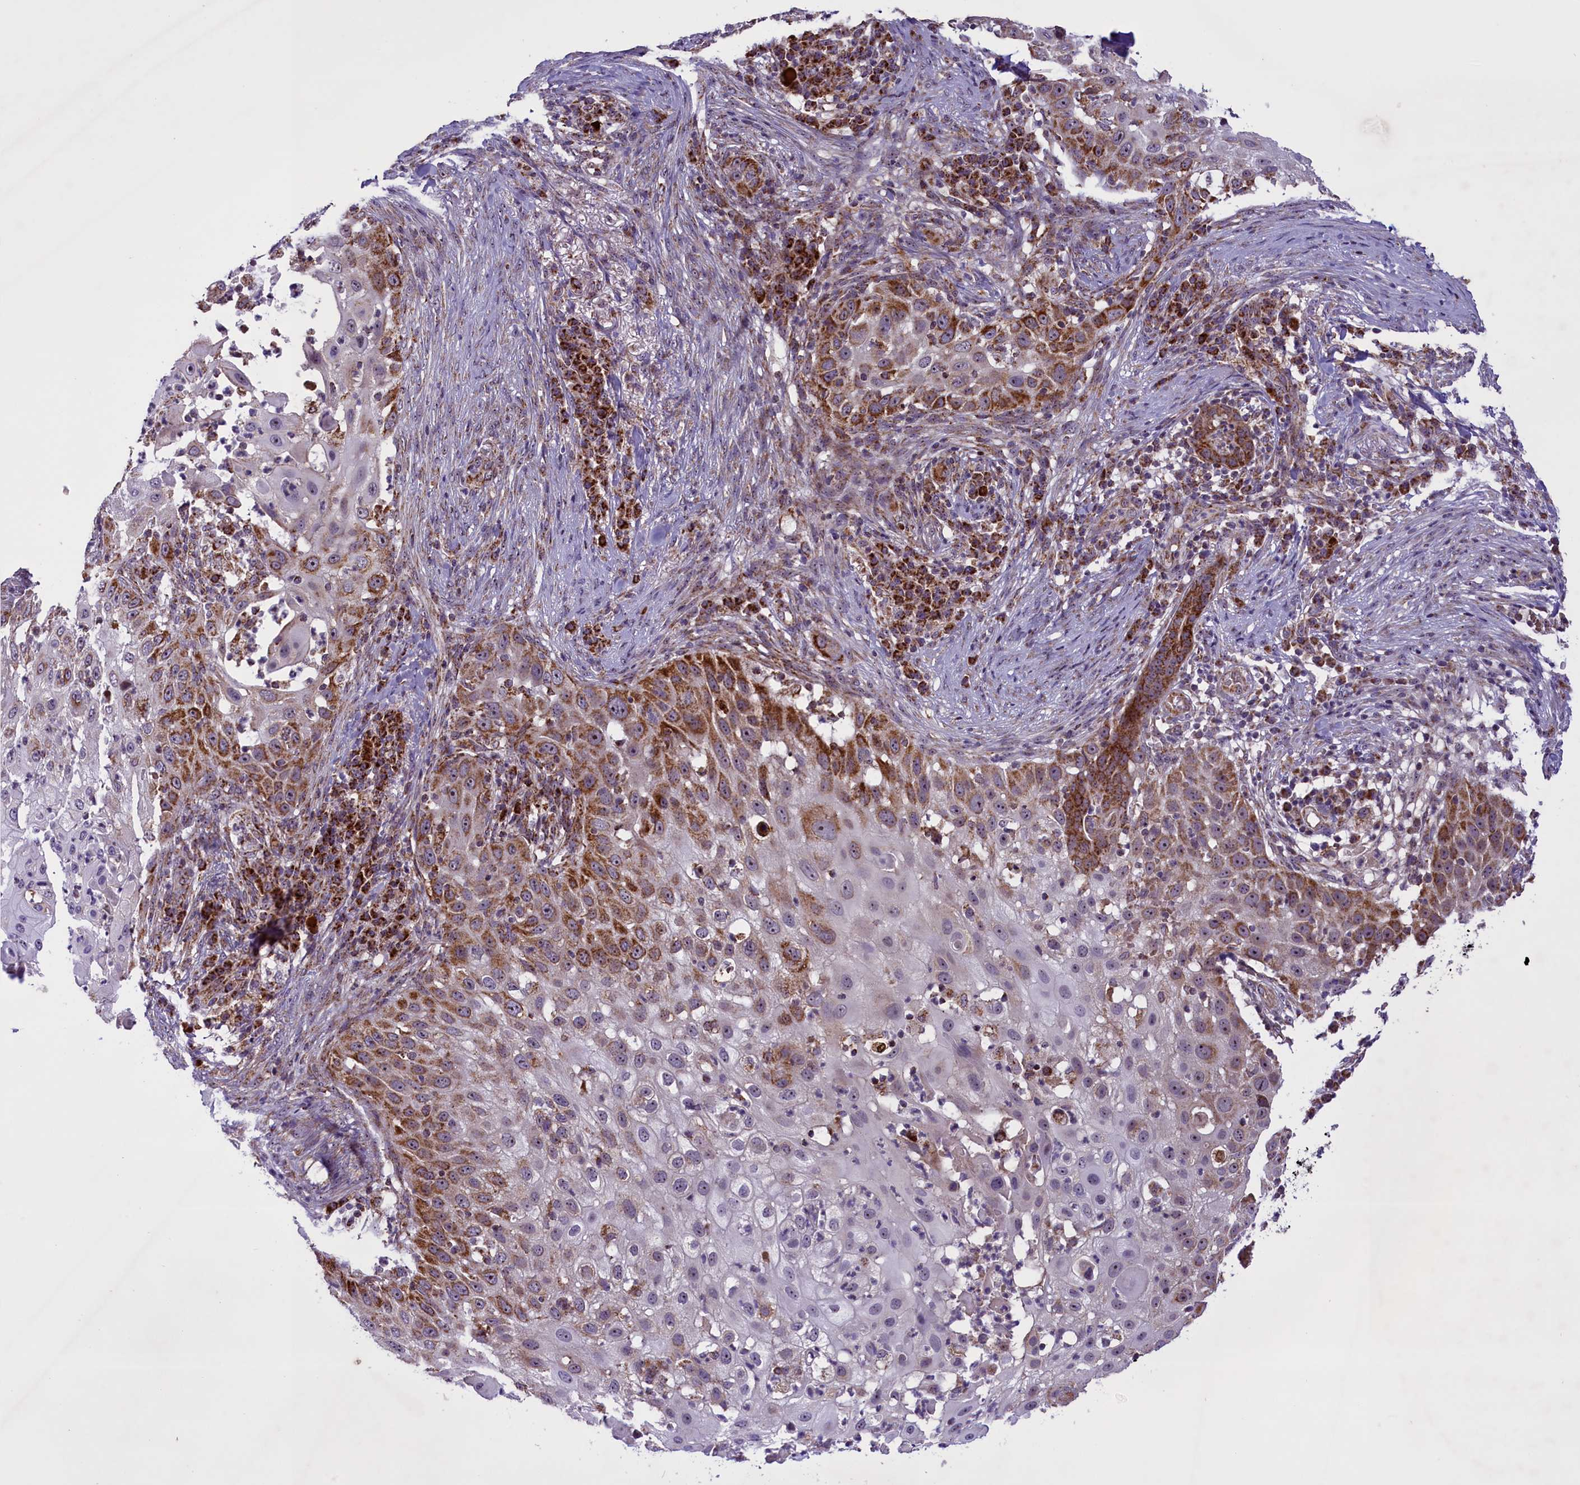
{"staining": {"intensity": "moderate", "quantity": "<25%", "location": "cytoplasmic/membranous"}, "tissue": "skin cancer", "cell_type": "Tumor cells", "image_type": "cancer", "snomed": [{"axis": "morphology", "description": "Squamous cell carcinoma, NOS"}, {"axis": "topography", "description": "Skin"}], "caption": "Protein analysis of skin cancer tissue shows moderate cytoplasmic/membranous staining in about <25% of tumor cells.", "gene": "NDUFS5", "patient": {"sex": "female", "age": 44}}